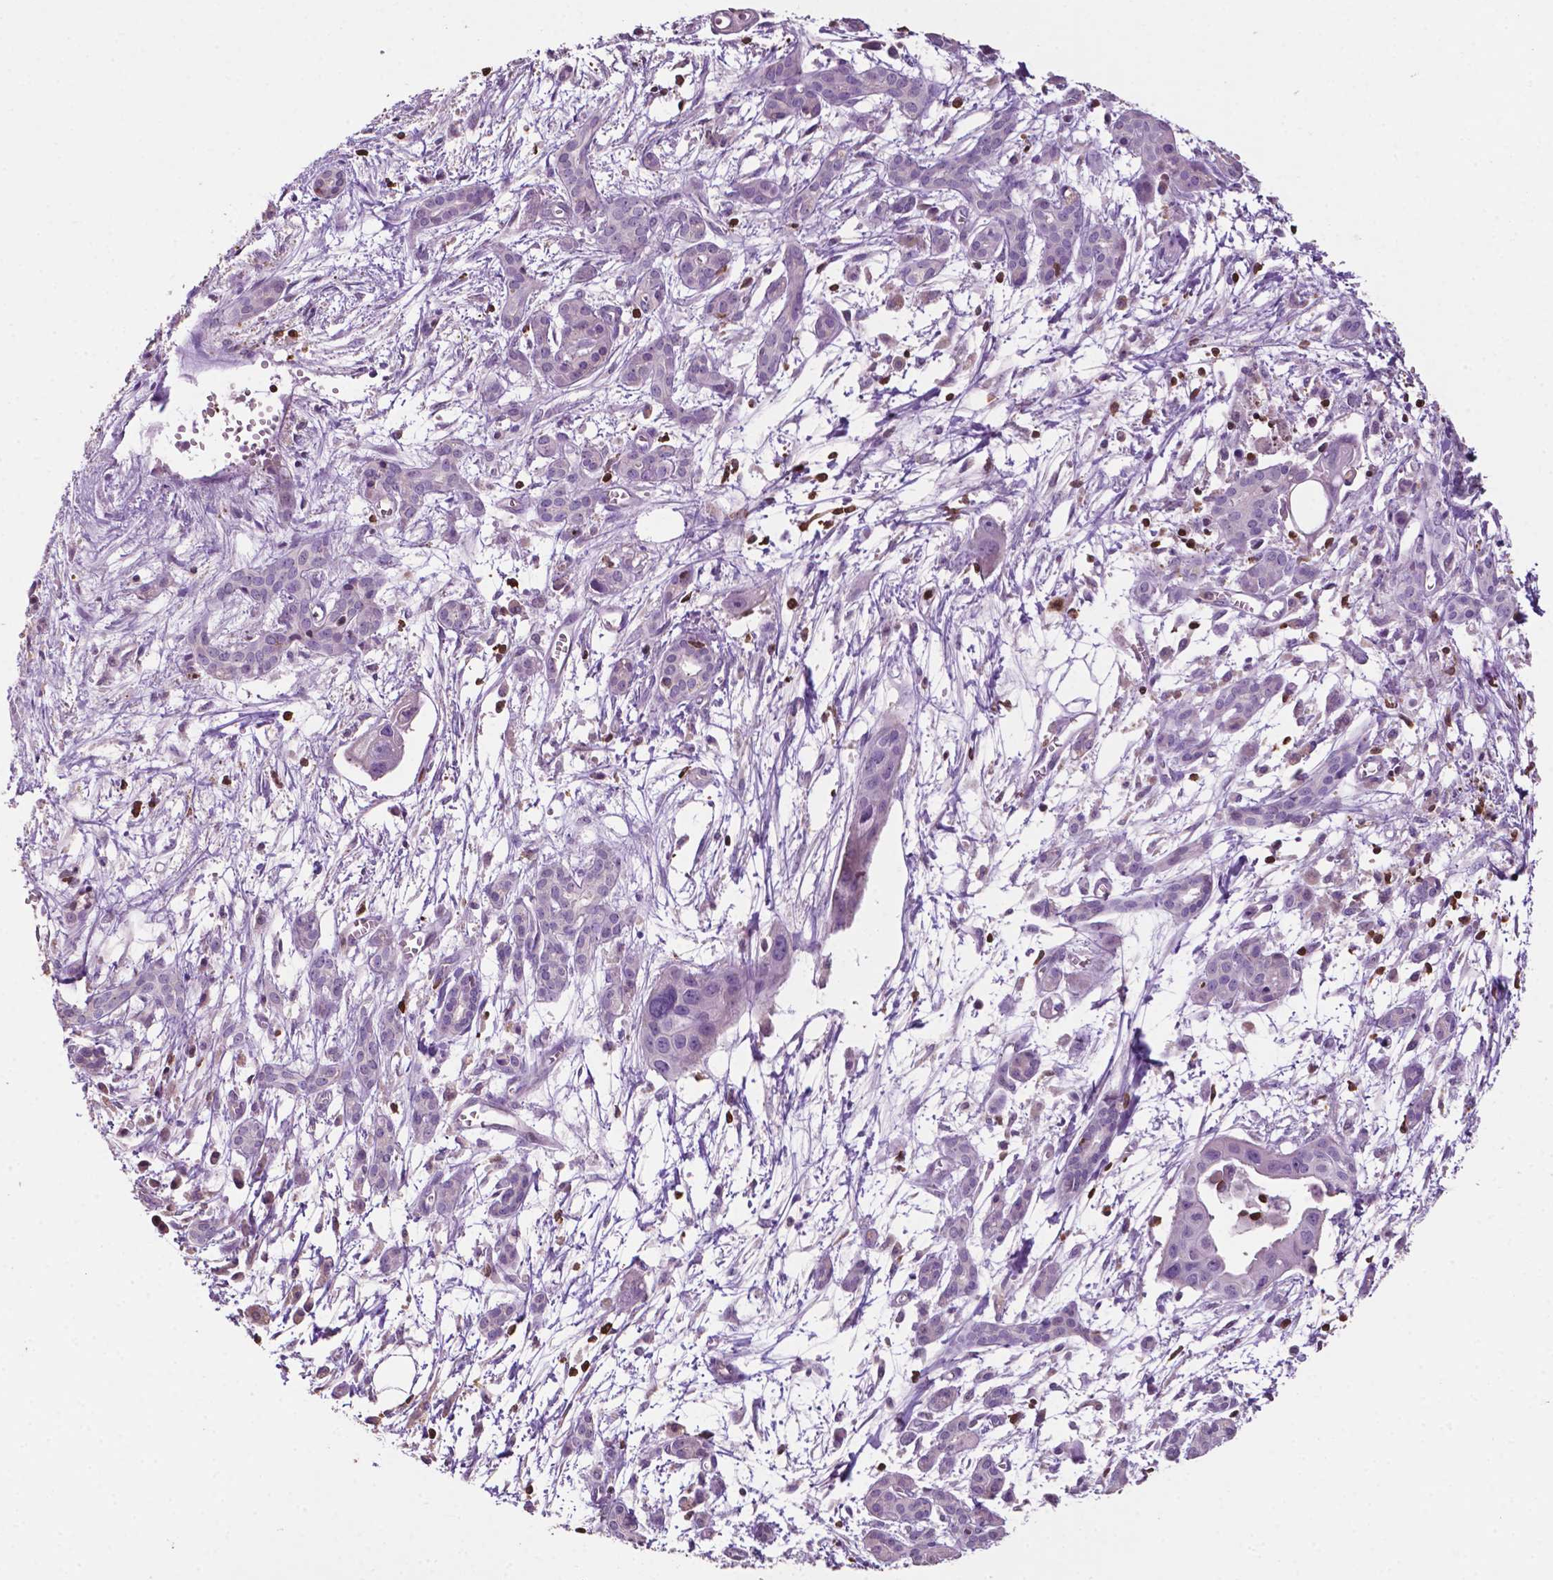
{"staining": {"intensity": "negative", "quantity": "none", "location": "none"}, "tissue": "pancreatic cancer", "cell_type": "Tumor cells", "image_type": "cancer", "snomed": [{"axis": "morphology", "description": "Adenocarcinoma, NOS"}, {"axis": "topography", "description": "Pancreas"}], "caption": "This is an immunohistochemistry histopathology image of pancreatic cancer (adenocarcinoma). There is no expression in tumor cells.", "gene": "TBC1D10C", "patient": {"sex": "male", "age": 60}}